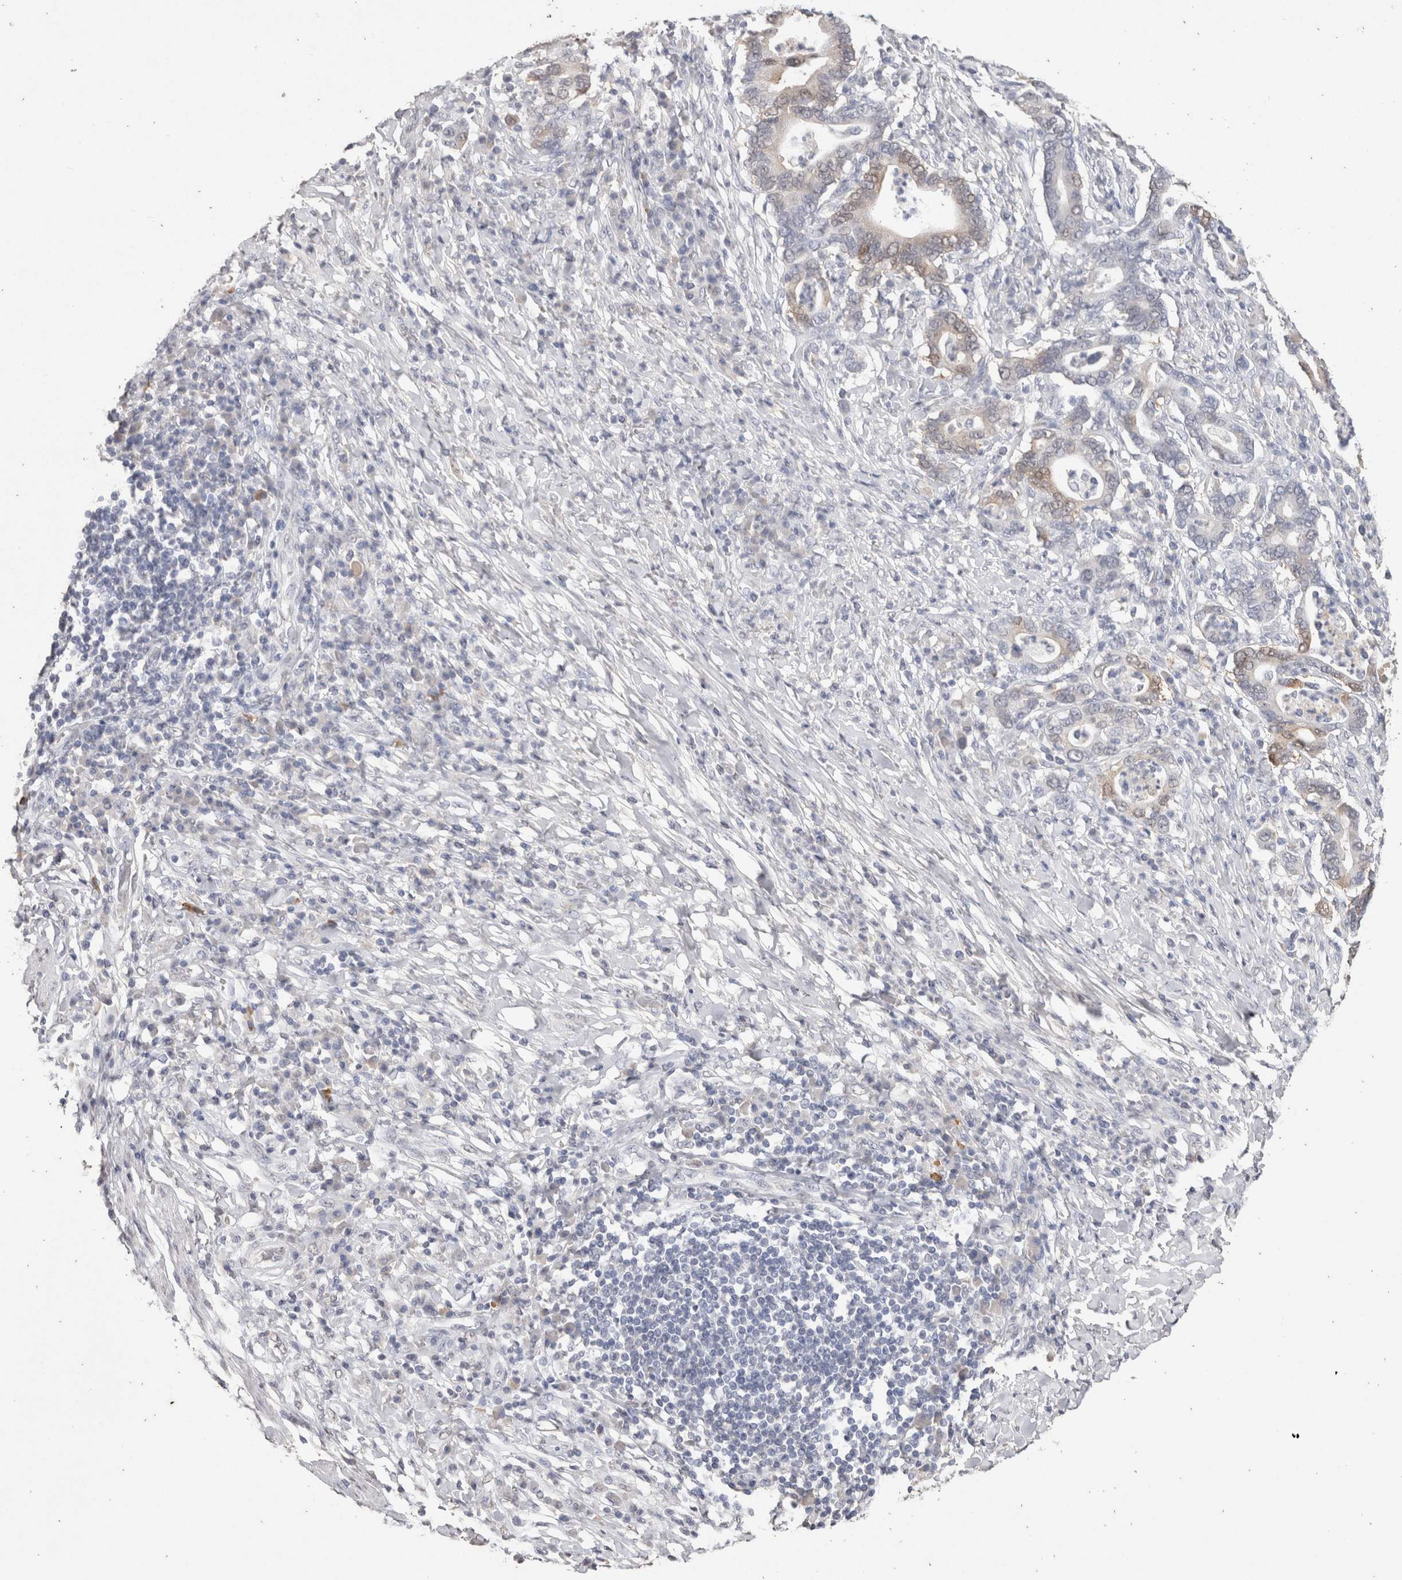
{"staining": {"intensity": "weak", "quantity": "25%-75%", "location": "cytoplasmic/membranous"}, "tissue": "stomach cancer", "cell_type": "Tumor cells", "image_type": "cancer", "snomed": [{"axis": "morphology", "description": "Normal tissue, NOS"}, {"axis": "morphology", "description": "Adenocarcinoma, NOS"}, {"axis": "topography", "description": "Esophagus"}, {"axis": "topography", "description": "Stomach, upper"}, {"axis": "topography", "description": "Peripheral nerve tissue"}], "caption": "Immunohistochemistry (DAB) staining of stomach cancer (adenocarcinoma) exhibits weak cytoplasmic/membranous protein expression in approximately 25%-75% of tumor cells.", "gene": "LGALS2", "patient": {"sex": "male", "age": 62}}